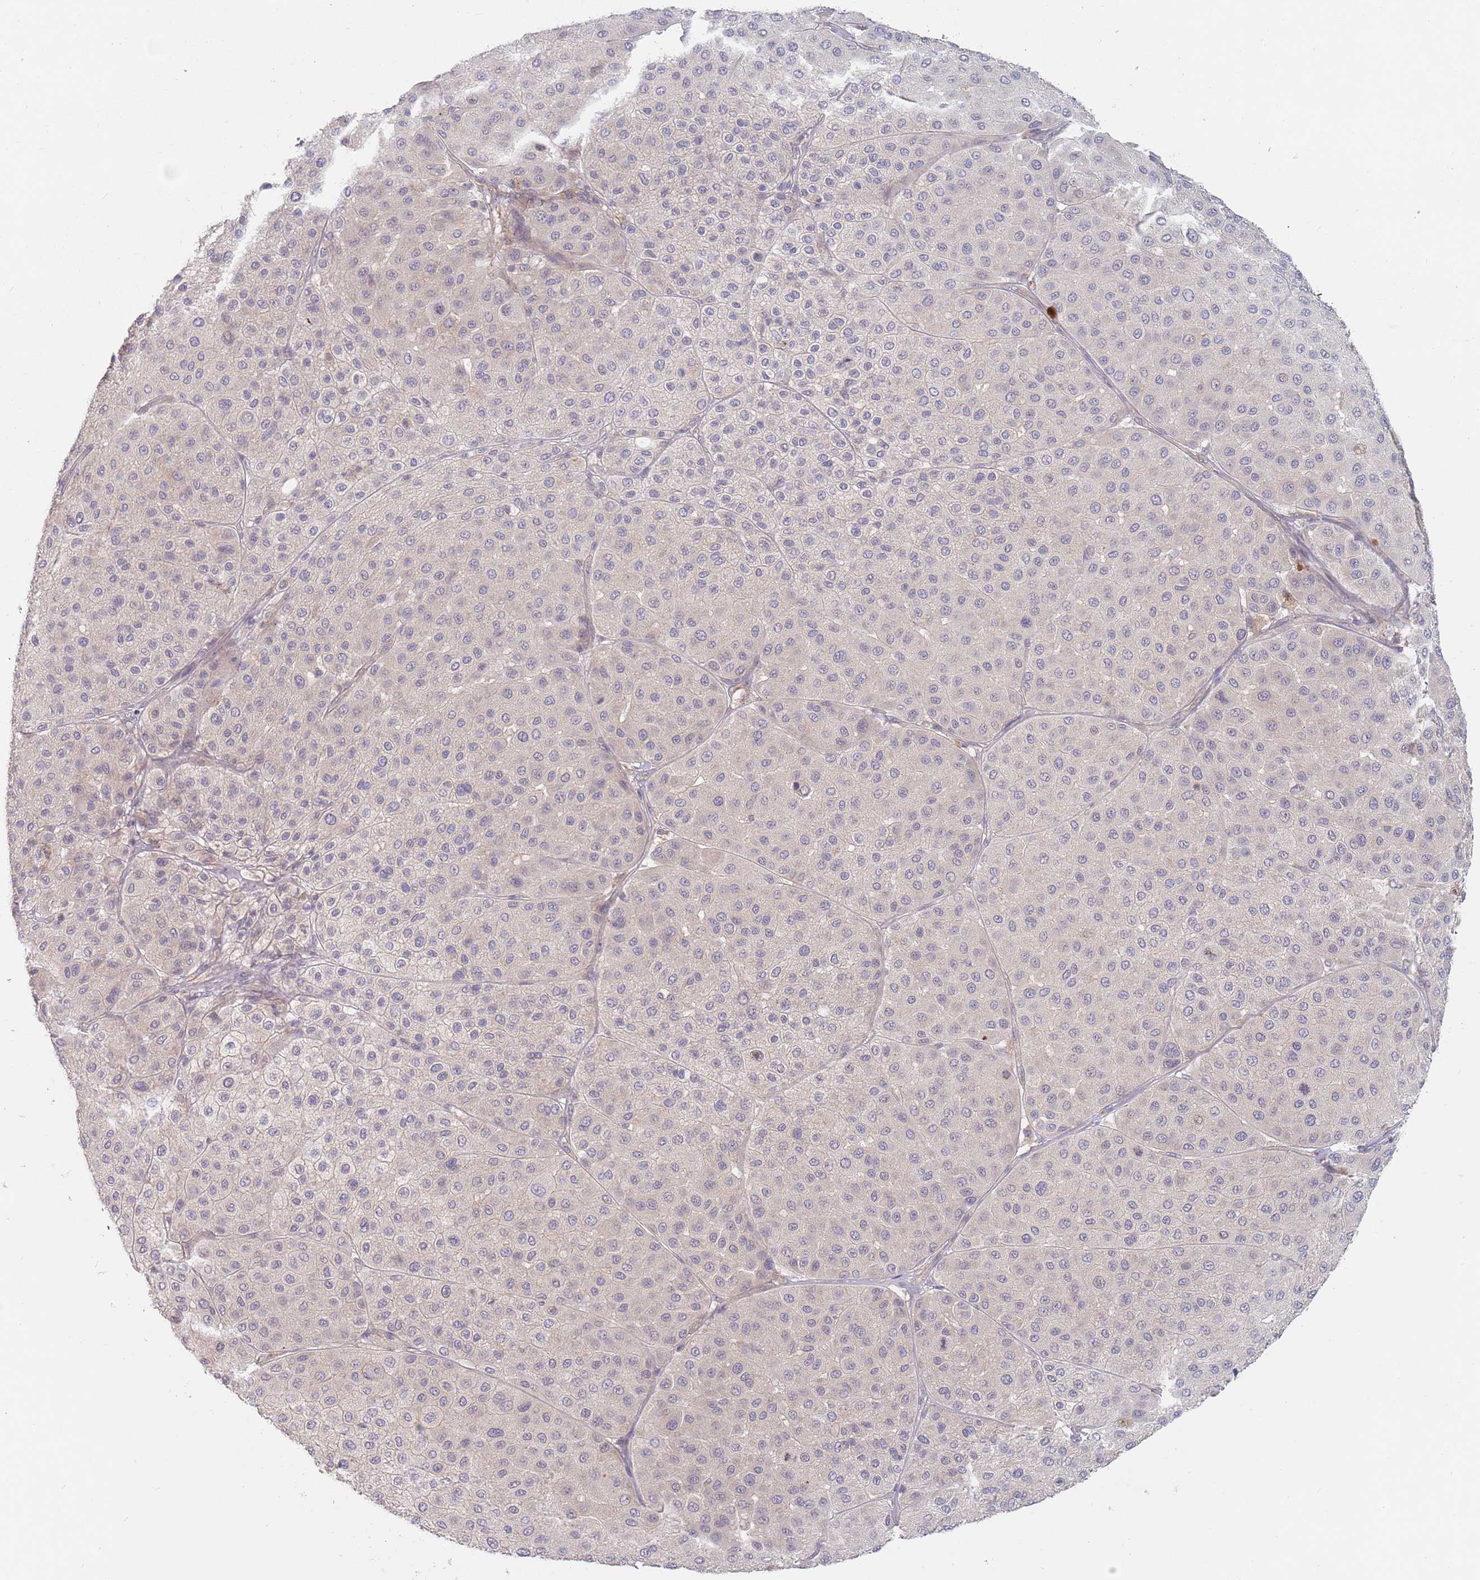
{"staining": {"intensity": "weak", "quantity": "<25%", "location": "cytoplasmic/membranous"}, "tissue": "melanoma", "cell_type": "Tumor cells", "image_type": "cancer", "snomed": [{"axis": "morphology", "description": "Malignant melanoma, Metastatic site"}, {"axis": "topography", "description": "Smooth muscle"}], "caption": "Melanoma stained for a protein using immunohistochemistry (IHC) reveals no expression tumor cells.", "gene": "ASB13", "patient": {"sex": "male", "age": 41}}